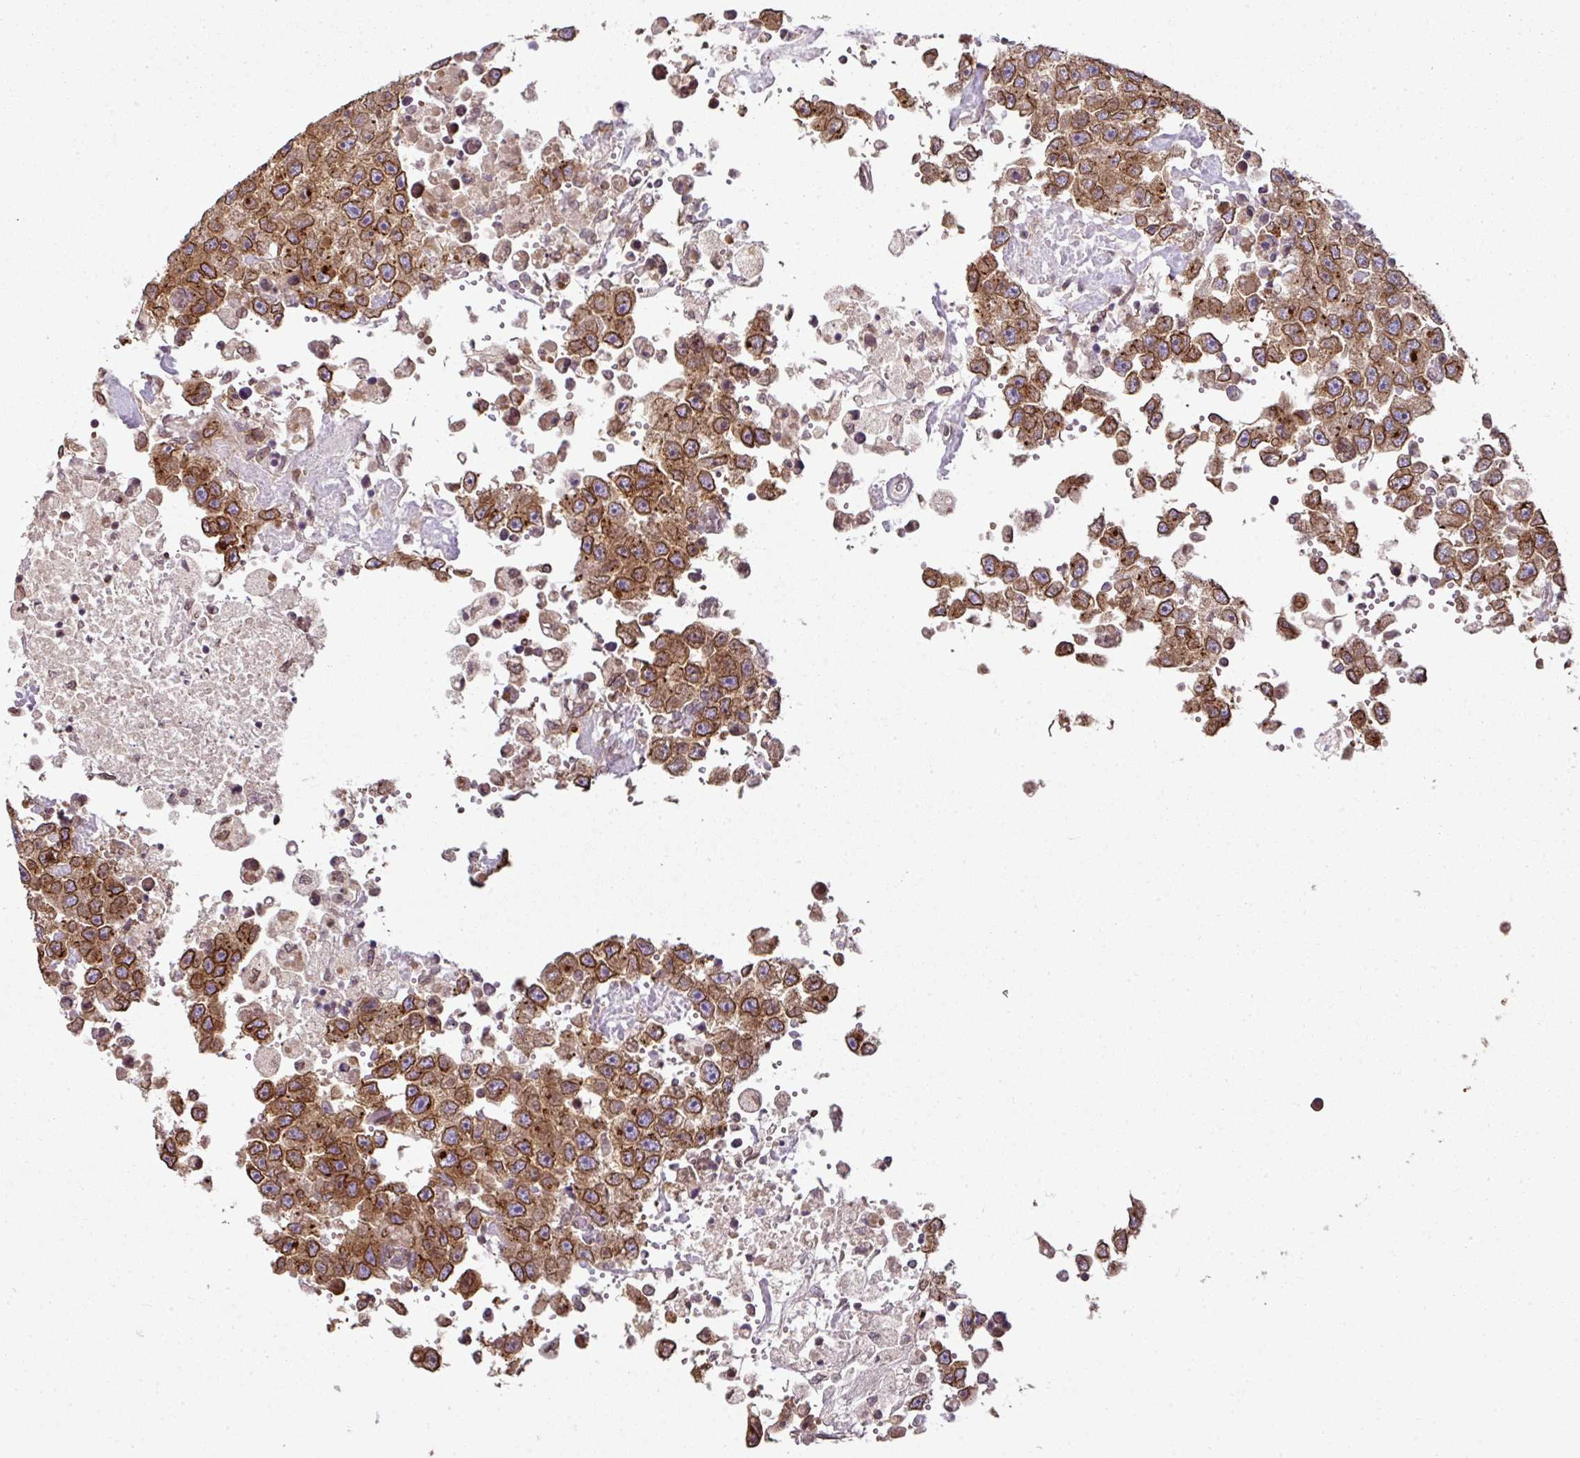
{"staining": {"intensity": "strong", "quantity": ">75%", "location": "cytoplasmic/membranous,nuclear"}, "tissue": "testis cancer", "cell_type": "Tumor cells", "image_type": "cancer", "snomed": [{"axis": "morphology", "description": "Carcinoma, Embryonal, NOS"}, {"axis": "topography", "description": "Testis"}], "caption": "A brown stain highlights strong cytoplasmic/membranous and nuclear expression of a protein in embryonal carcinoma (testis) tumor cells.", "gene": "RANGAP1", "patient": {"sex": "male", "age": 83}}